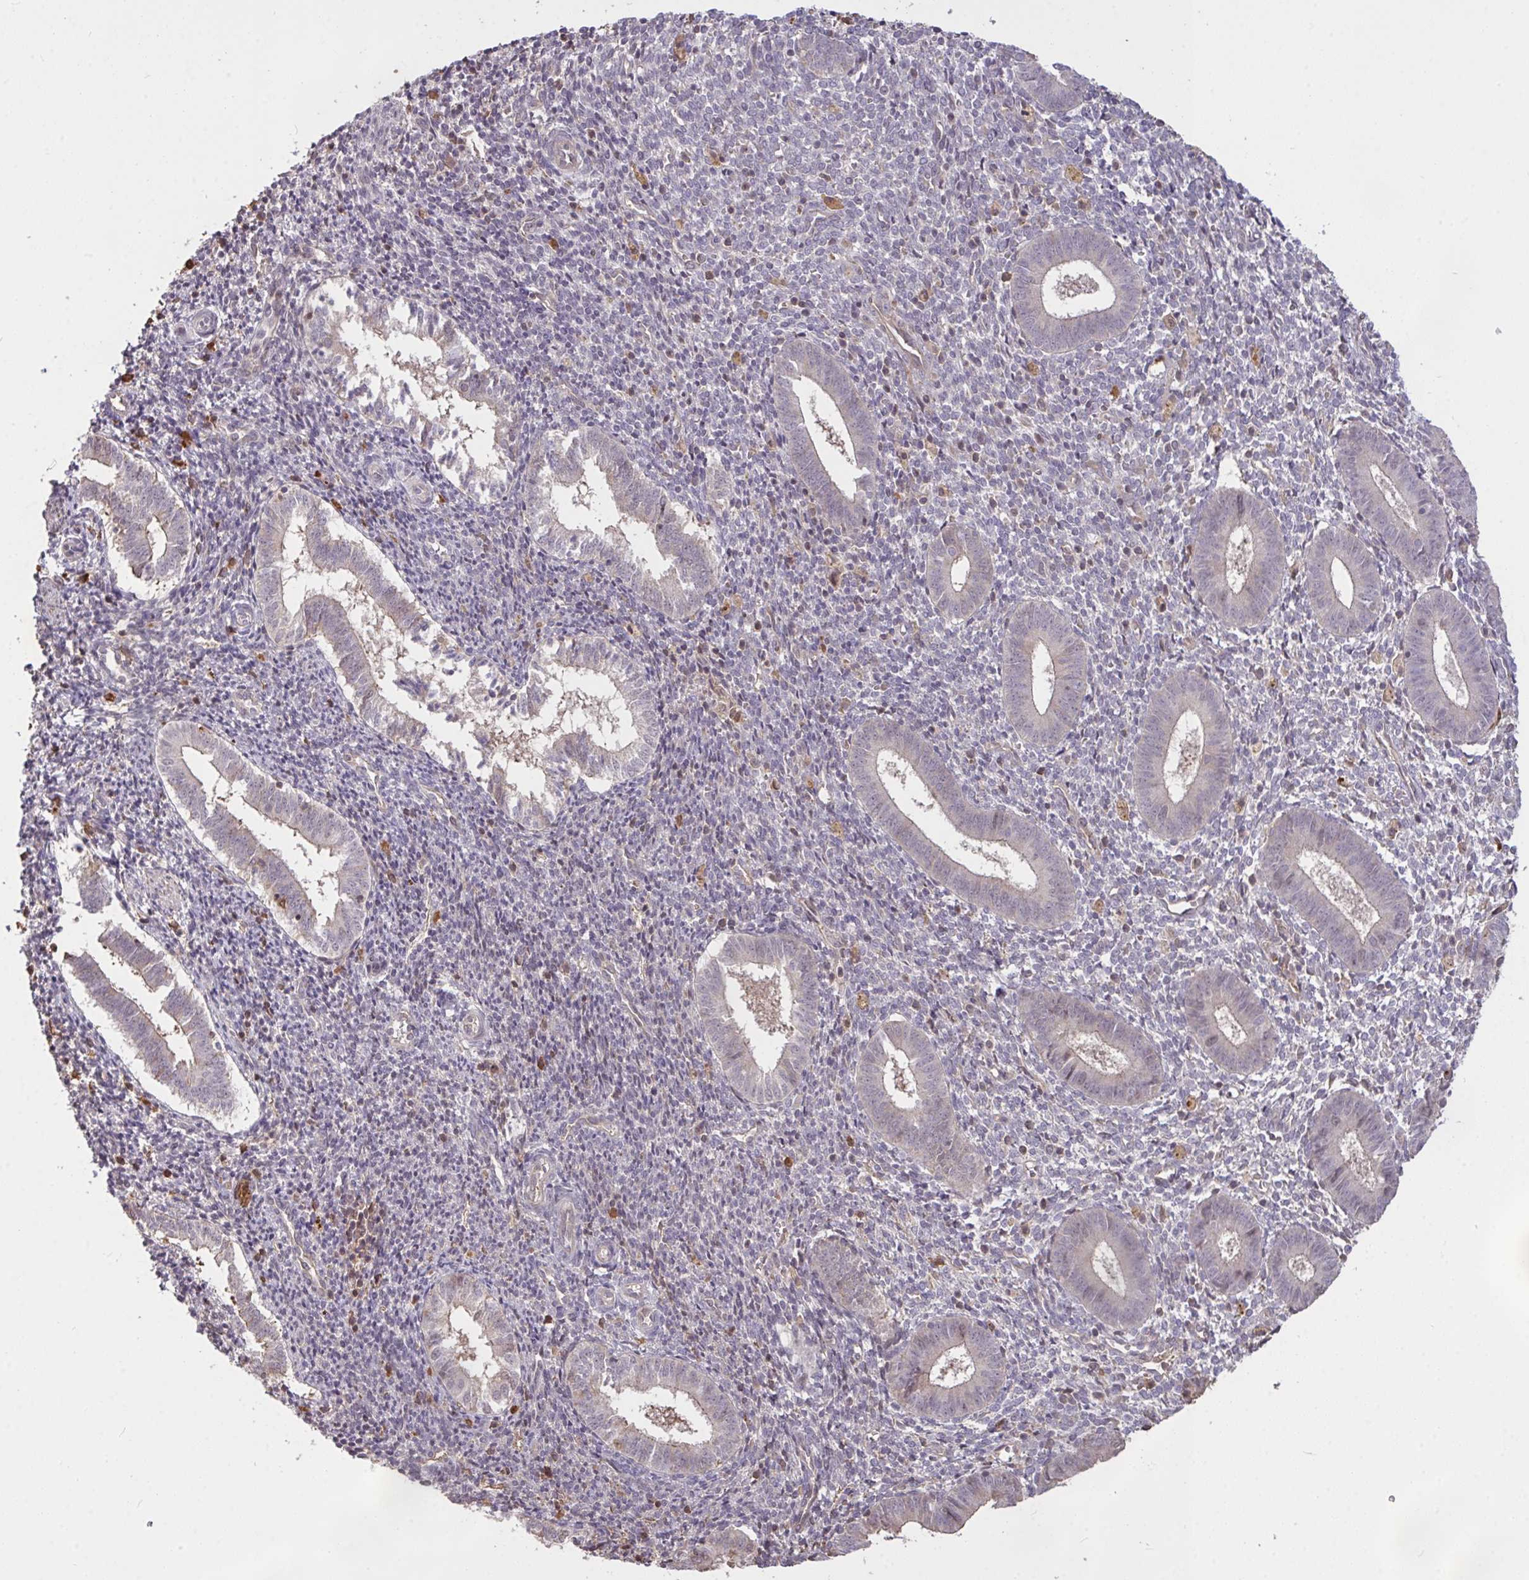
{"staining": {"intensity": "negative", "quantity": "none", "location": "none"}, "tissue": "endometrium", "cell_type": "Cells in endometrial stroma", "image_type": "normal", "snomed": [{"axis": "morphology", "description": "Normal tissue, NOS"}, {"axis": "topography", "description": "Endometrium"}], "caption": "The micrograph exhibits no significant positivity in cells in endometrial stroma of endometrium. (DAB (3,3'-diaminobenzidine) IHC with hematoxylin counter stain).", "gene": "FCER1A", "patient": {"sex": "female", "age": 25}}